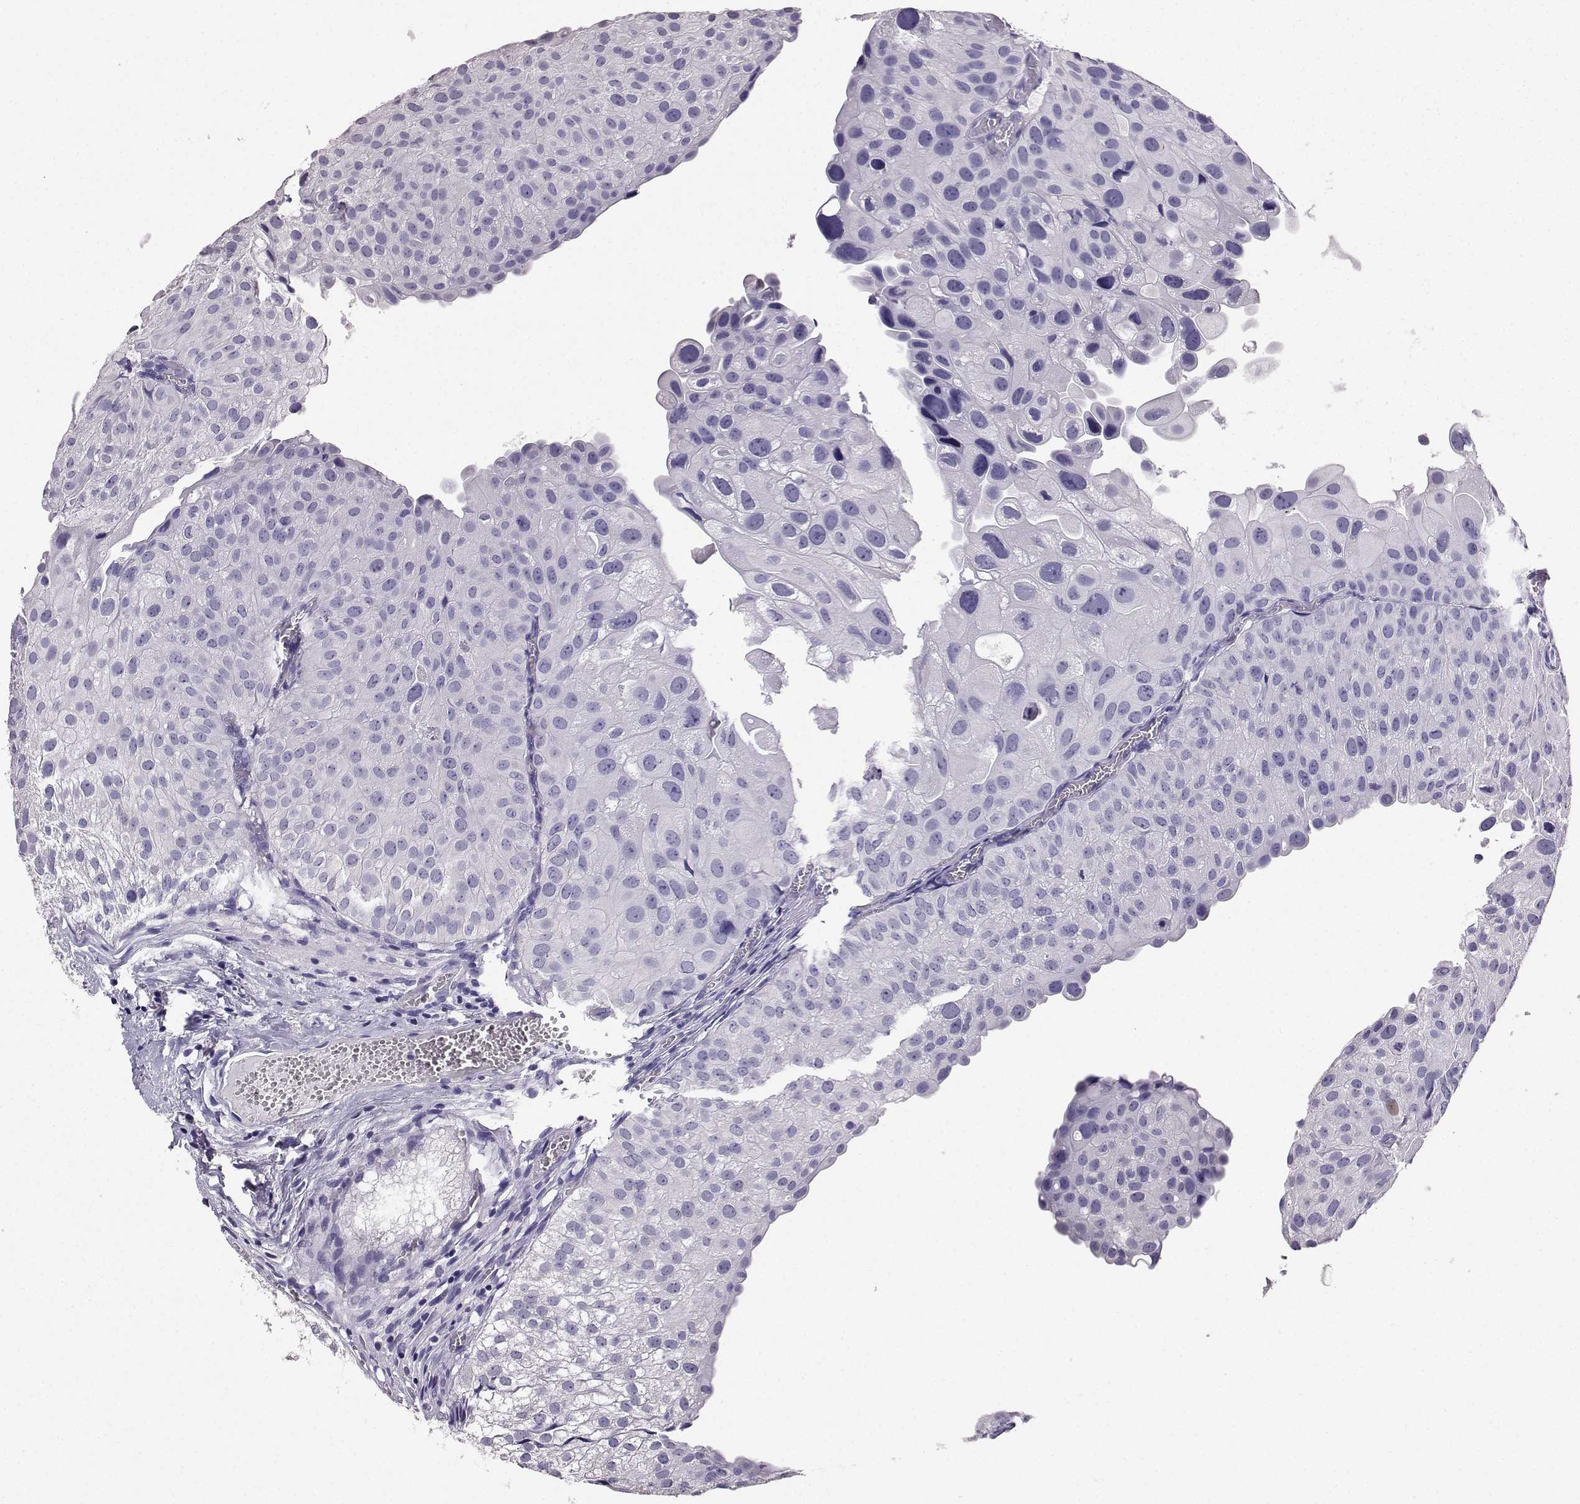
{"staining": {"intensity": "negative", "quantity": "none", "location": "none"}, "tissue": "urothelial cancer", "cell_type": "Tumor cells", "image_type": "cancer", "snomed": [{"axis": "morphology", "description": "Urothelial carcinoma, Low grade"}, {"axis": "topography", "description": "Urinary bladder"}], "caption": "Urothelial carcinoma (low-grade) stained for a protein using immunohistochemistry (IHC) displays no positivity tumor cells.", "gene": "SPAG11B", "patient": {"sex": "female", "age": 78}}